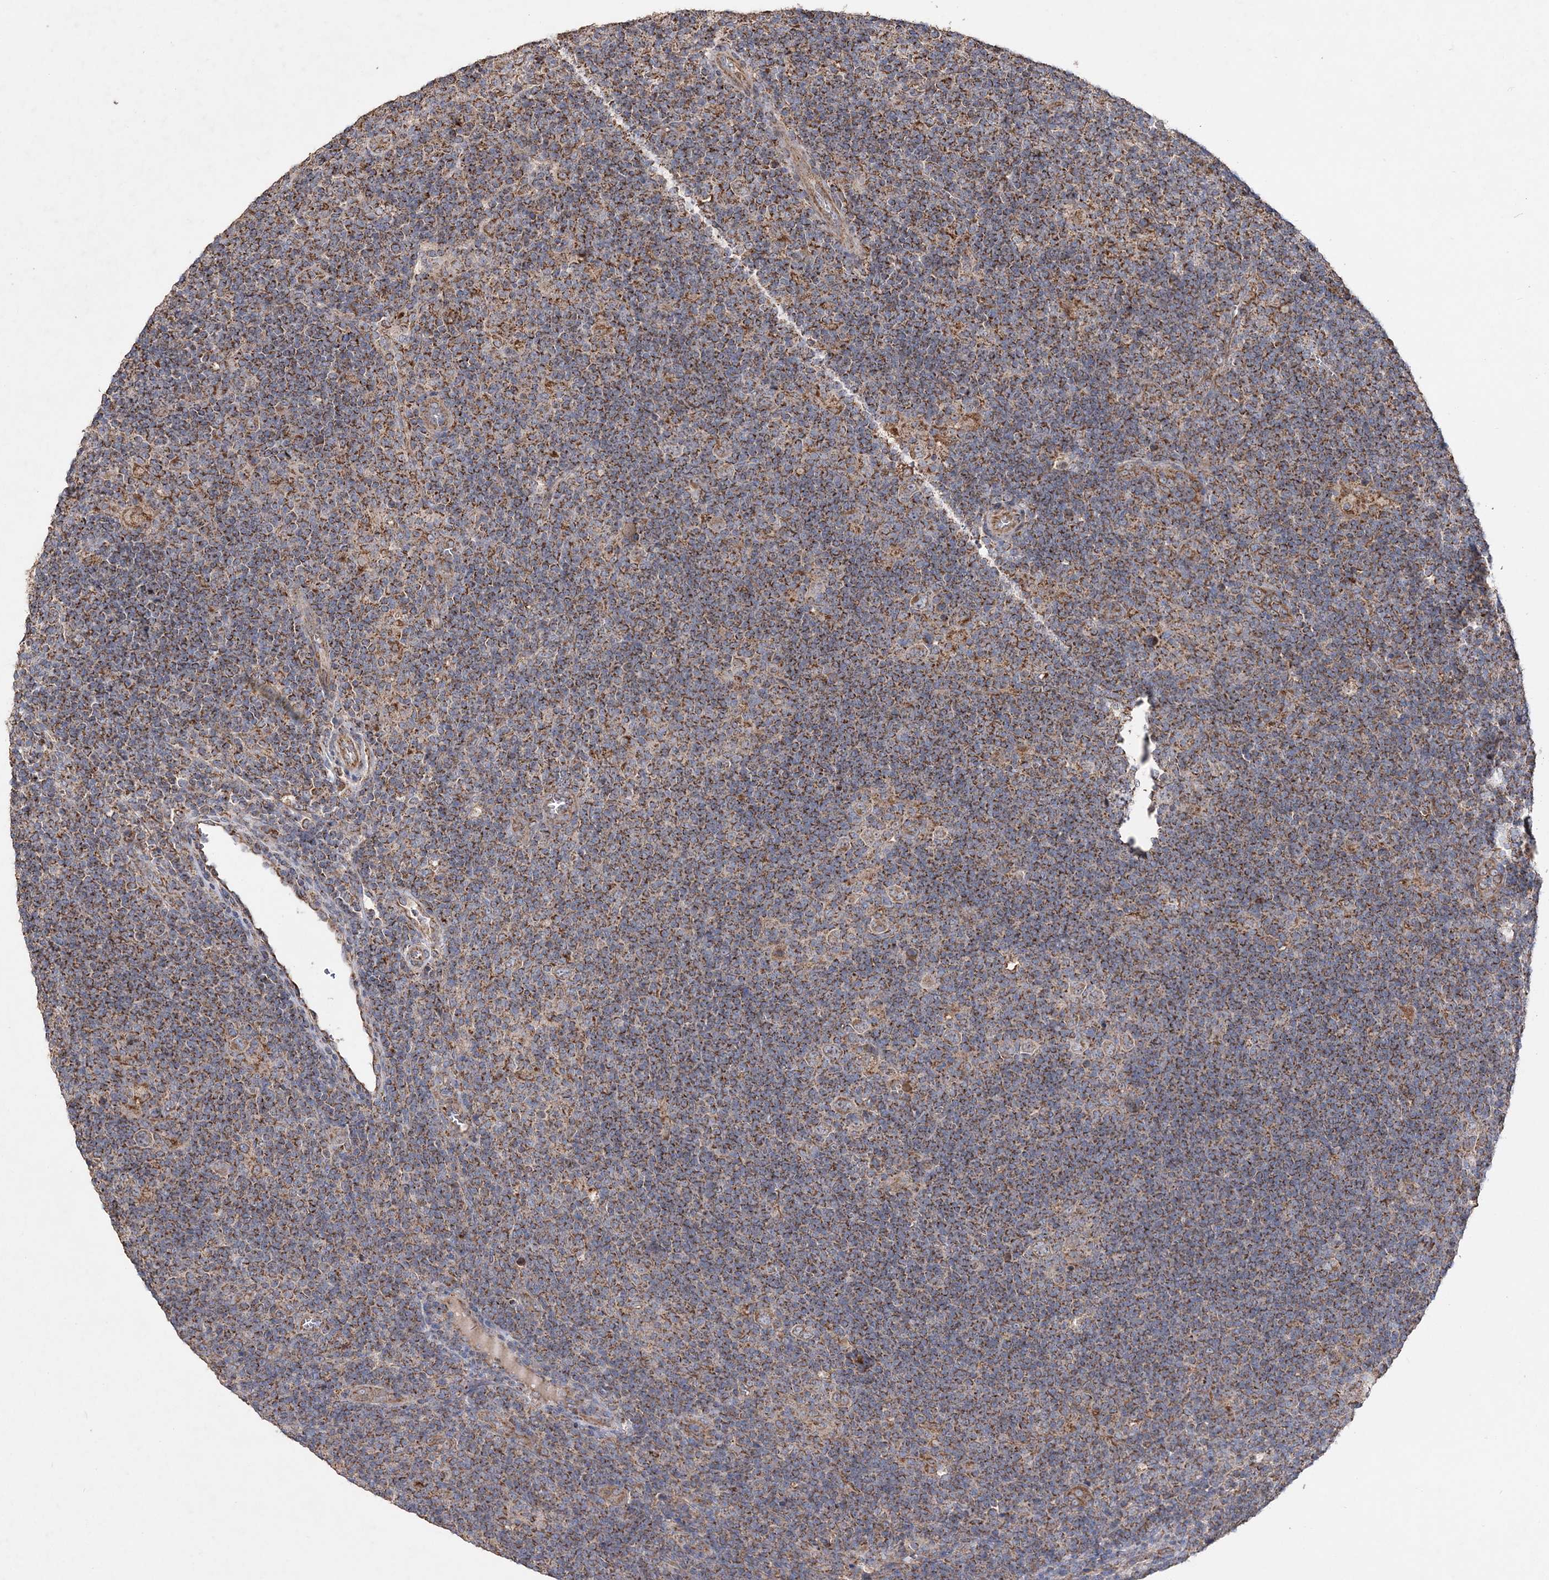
{"staining": {"intensity": "moderate", "quantity": ">75%", "location": "cytoplasmic/membranous"}, "tissue": "lymphoma", "cell_type": "Tumor cells", "image_type": "cancer", "snomed": [{"axis": "morphology", "description": "Hodgkin's disease, NOS"}, {"axis": "topography", "description": "Lymph node"}], "caption": "Immunohistochemistry (DAB (3,3'-diaminobenzidine)) staining of human Hodgkin's disease exhibits moderate cytoplasmic/membranous protein staining in approximately >75% of tumor cells. The protein of interest is shown in brown color, while the nuclei are stained blue.", "gene": "POC5", "patient": {"sex": "female", "age": 57}}